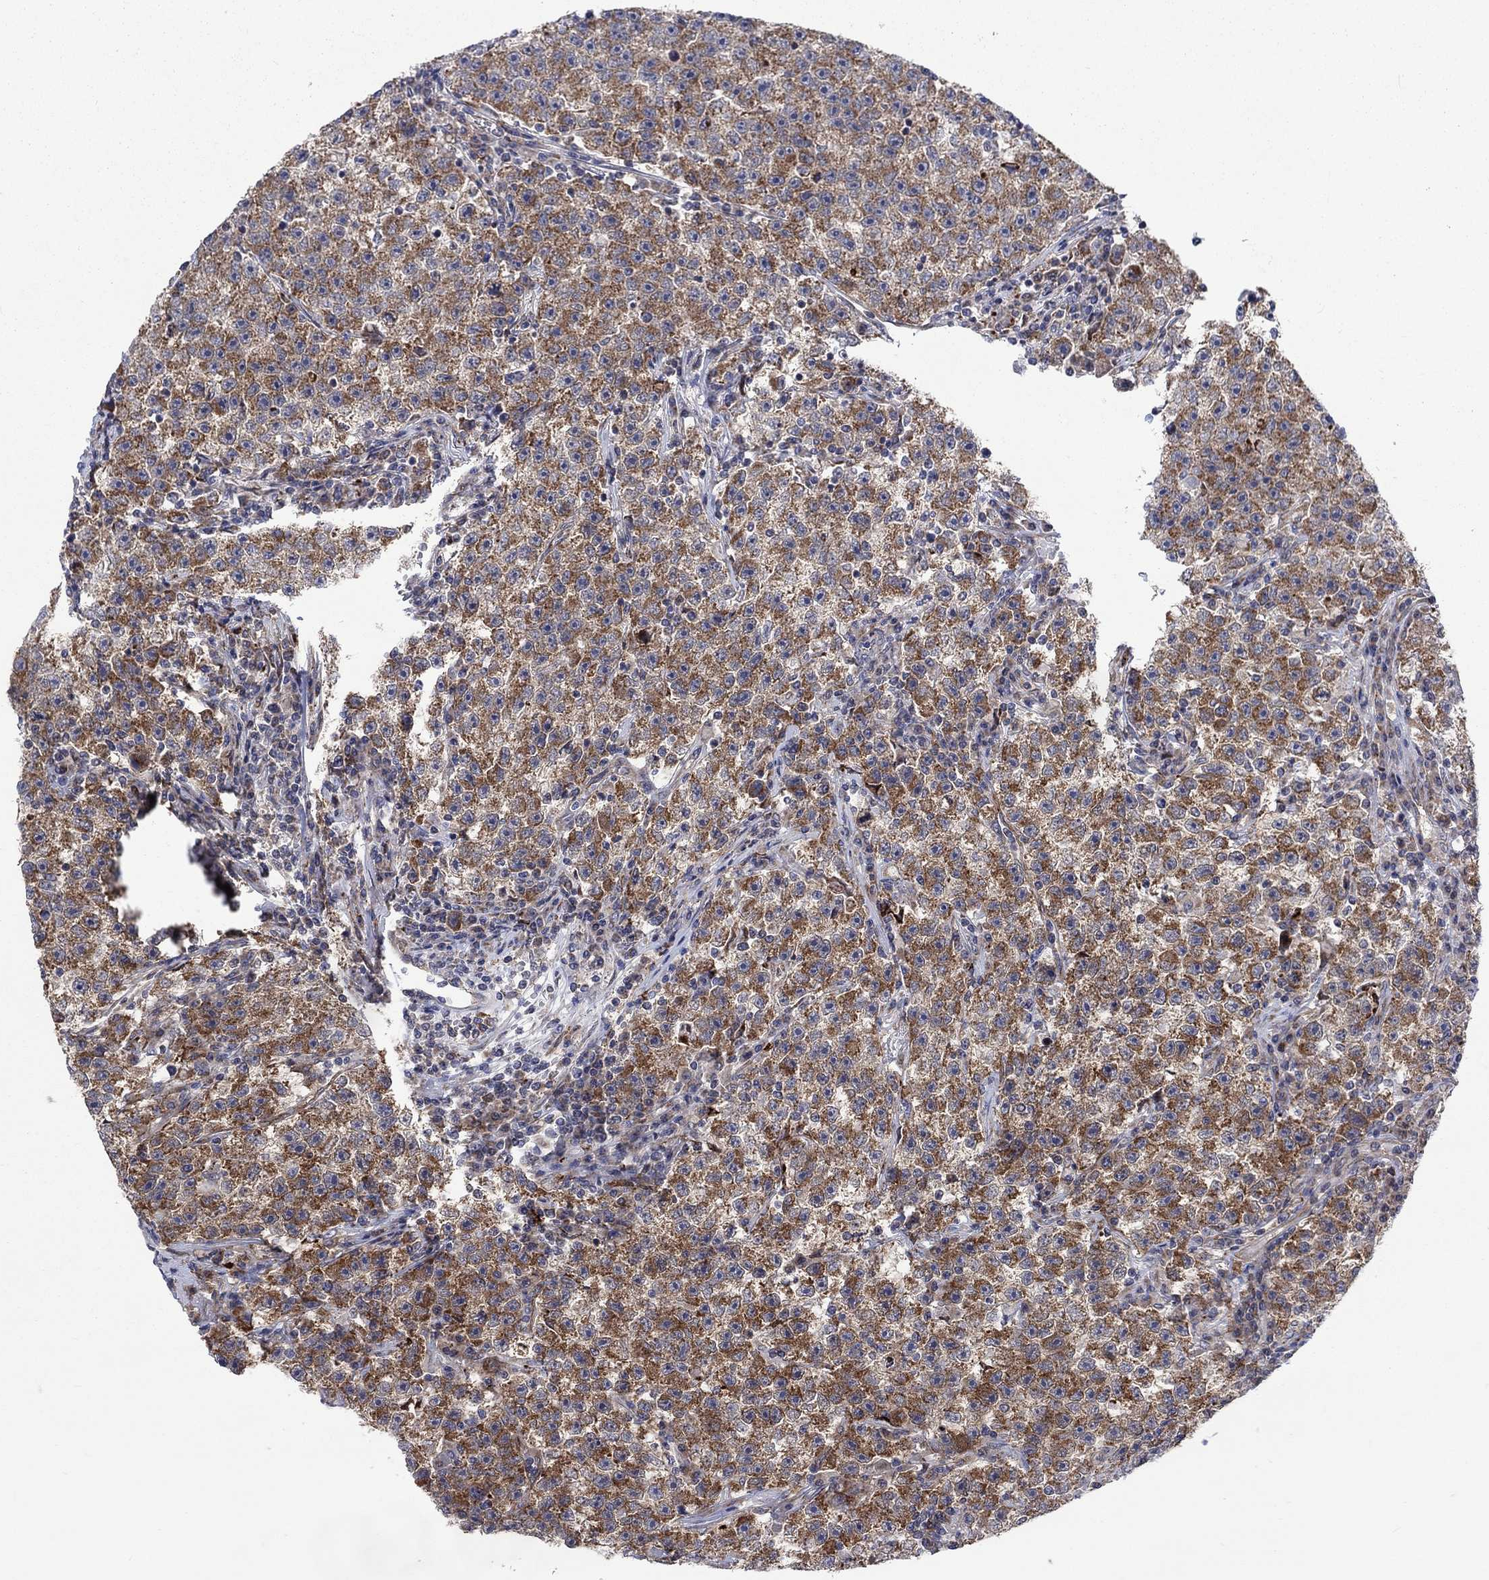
{"staining": {"intensity": "strong", "quantity": "25%-75%", "location": "cytoplasmic/membranous"}, "tissue": "testis cancer", "cell_type": "Tumor cells", "image_type": "cancer", "snomed": [{"axis": "morphology", "description": "Seminoma, NOS"}, {"axis": "topography", "description": "Testis"}], "caption": "Protein staining displays strong cytoplasmic/membranous positivity in approximately 25%-75% of tumor cells in testis cancer.", "gene": "SLC35F2", "patient": {"sex": "male", "age": 22}}